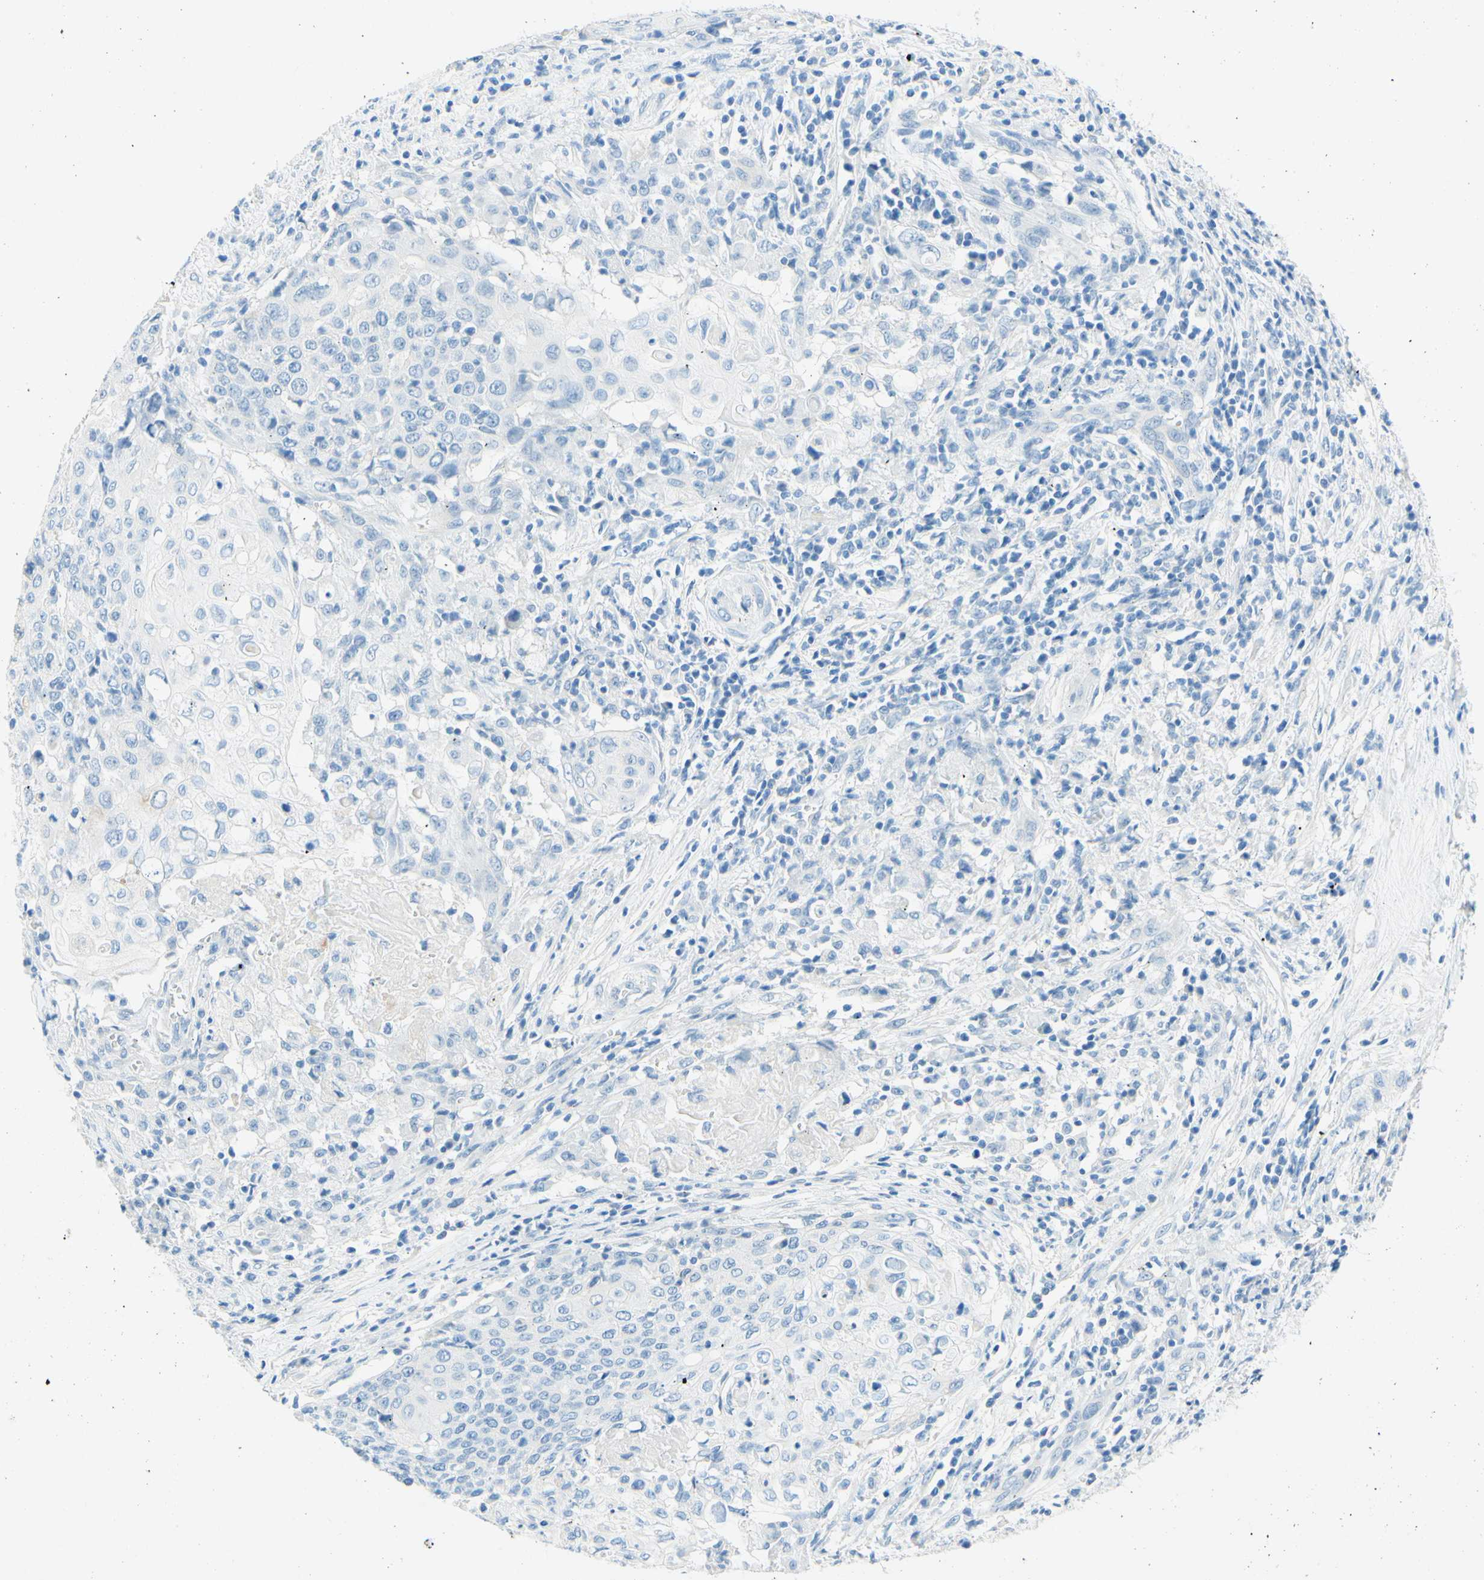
{"staining": {"intensity": "negative", "quantity": "none", "location": "none"}, "tissue": "cervical cancer", "cell_type": "Tumor cells", "image_type": "cancer", "snomed": [{"axis": "morphology", "description": "Squamous cell carcinoma, NOS"}, {"axis": "topography", "description": "Cervix"}], "caption": "Immunohistochemistry (IHC) of cervical cancer exhibits no staining in tumor cells.", "gene": "PASD1", "patient": {"sex": "female", "age": 39}}